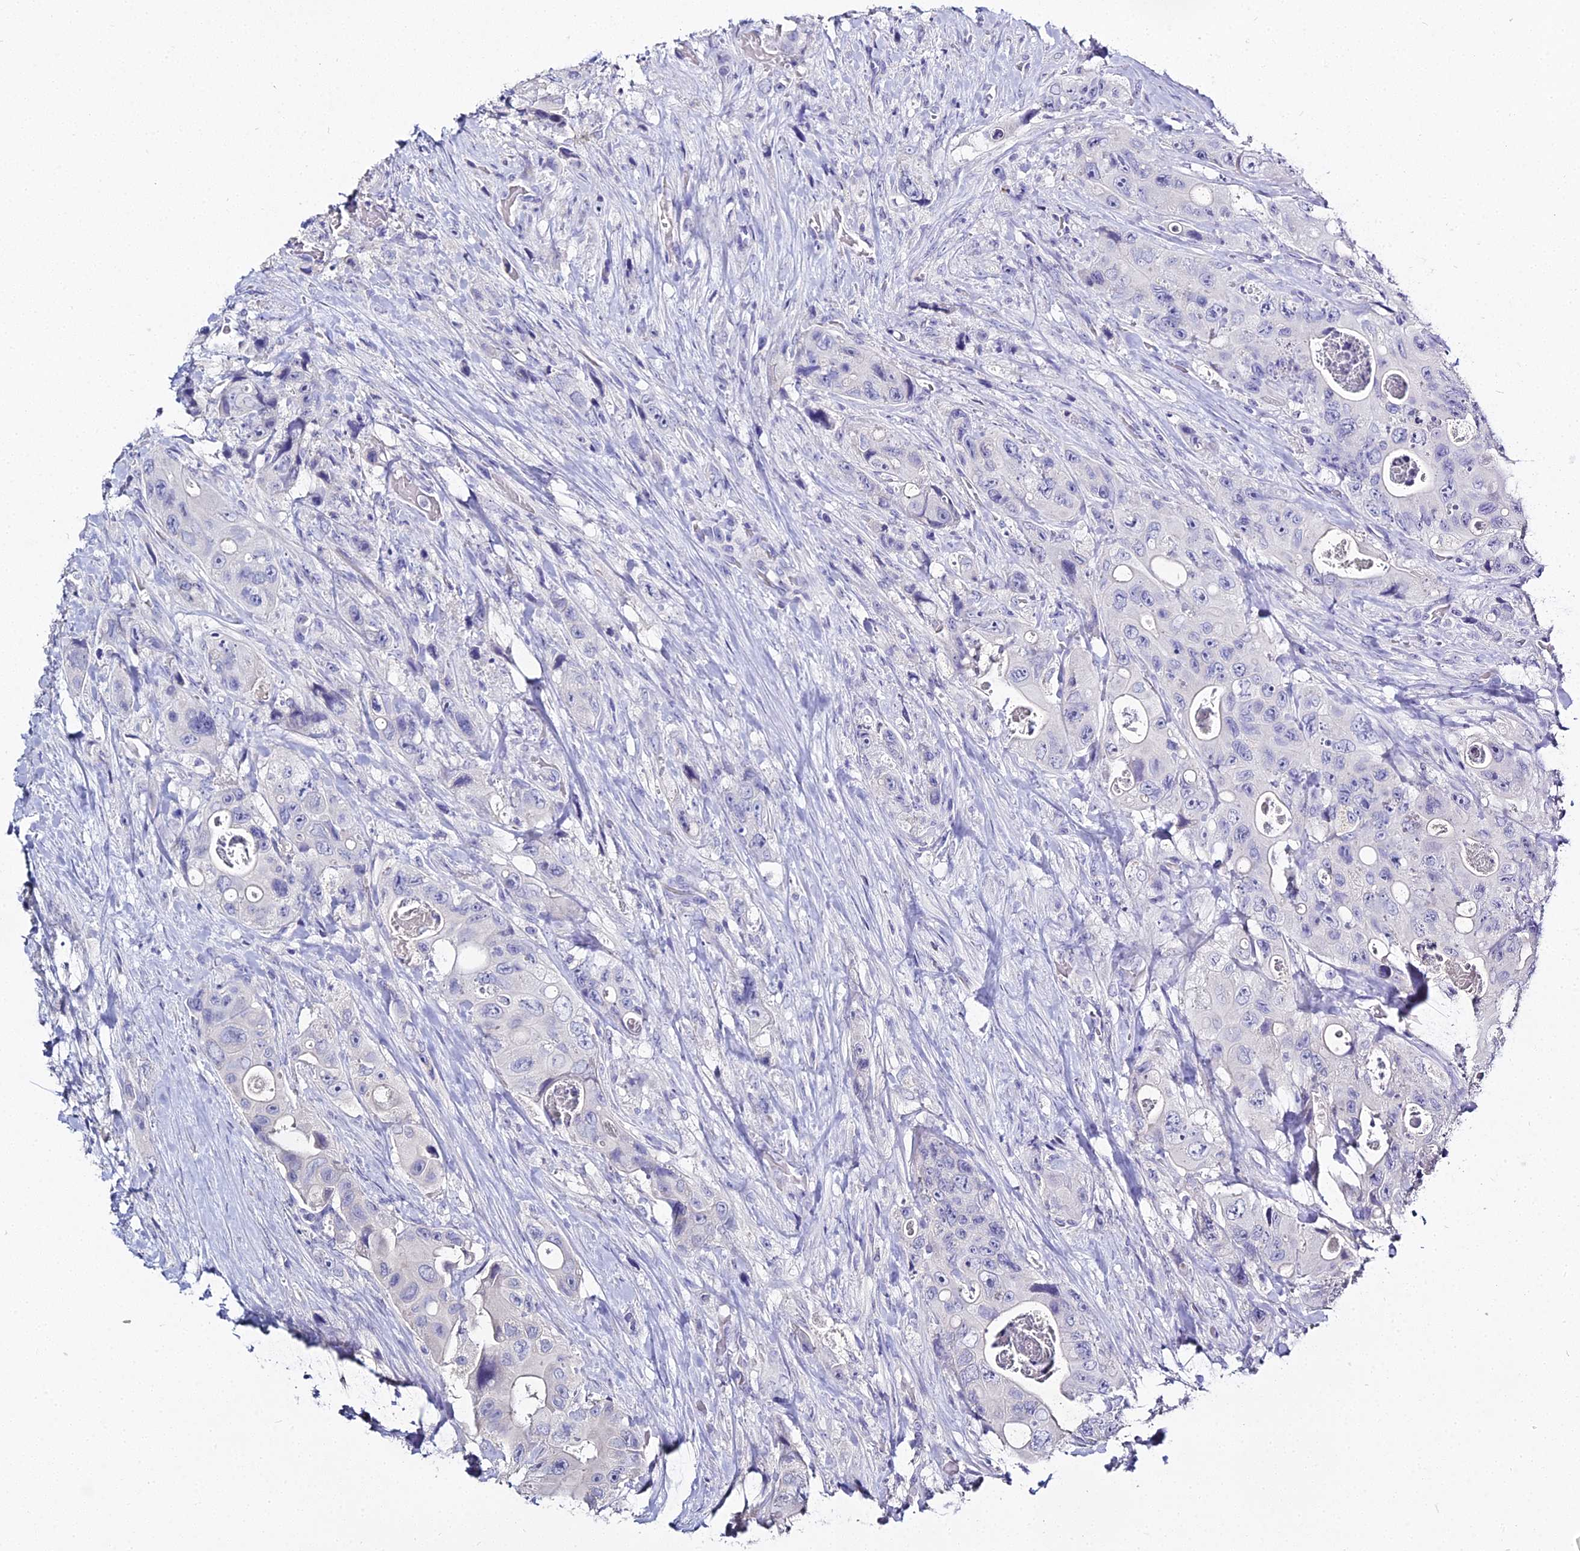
{"staining": {"intensity": "negative", "quantity": "none", "location": "none"}, "tissue": "colorectal cancer", "cell_type": "Tumor cells", "image_type": "cancer", "snomed": [{"axis": "morphology", "description": "Adenocarcinoma, NOS"}, {"axis": "topography", "description": "Colon"}], "caption": "Immunohistochemical staining of colorectal cancer (adenocarcinoma) exhibits no significant staining in tumor cells.", "gene": "S100A7", "patient": {"sex": "female", "age": 46}}